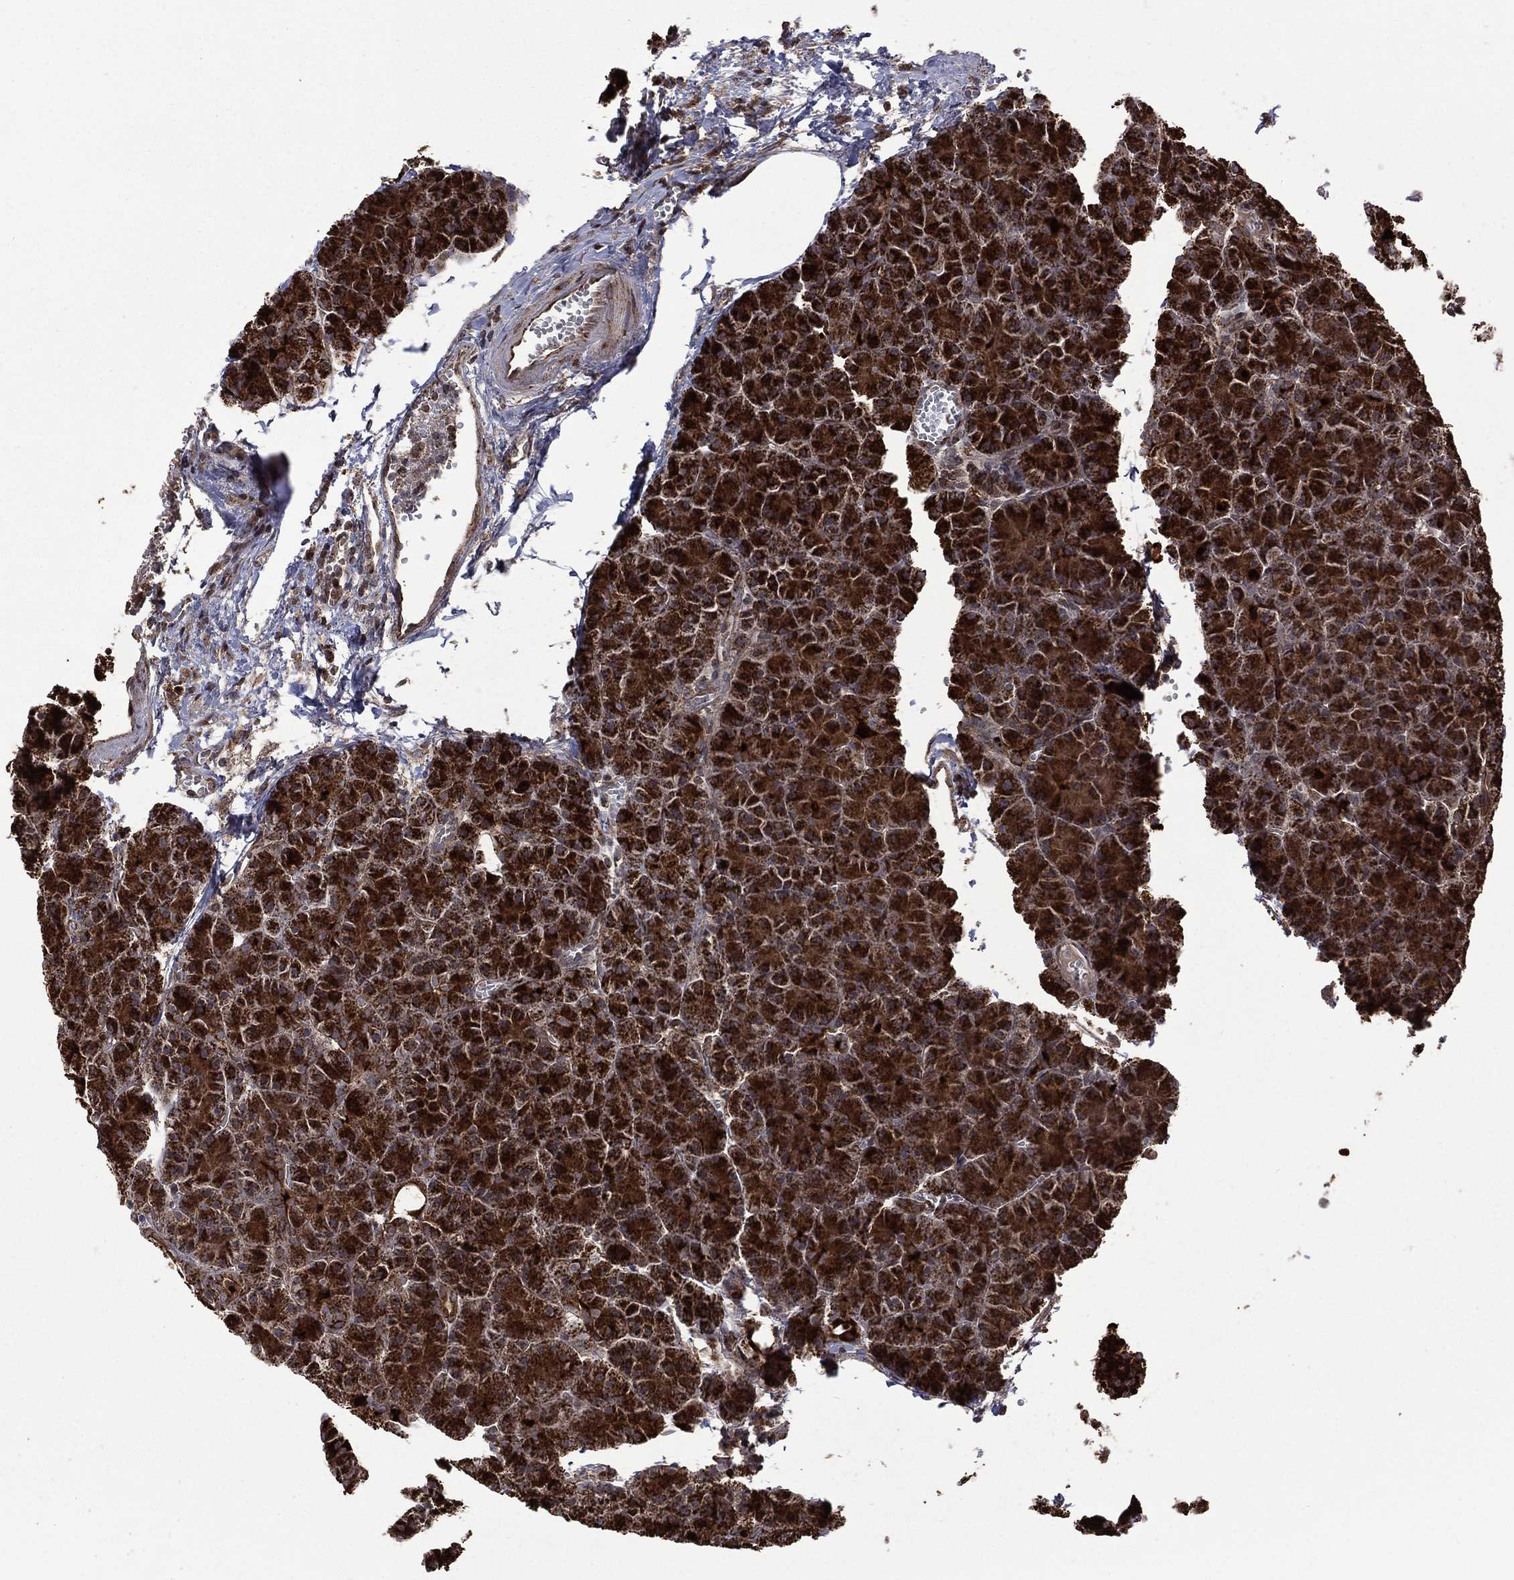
{"staining": {"intensity": "strong", "quantity": ">75%", "location": "cytoplasmic/membranous"}, "tissue": "pancreas", "cell_type": "Exocrine glandular cells", "image_type": "normal", "snomed": [{"axis": "morphology", "description": "Normal tissue, NOS"}, {"axis": "topography", "description": "Pancreas"}], "caption": "Strong cytoplasmic/membranous staining for a protein is present in about >75% of exocrine glandular cells of normal pancreas using immunohistochemistry (IHC).", "gene": "GIMAP6", "patient": {"sex": "male", "age": 61}}